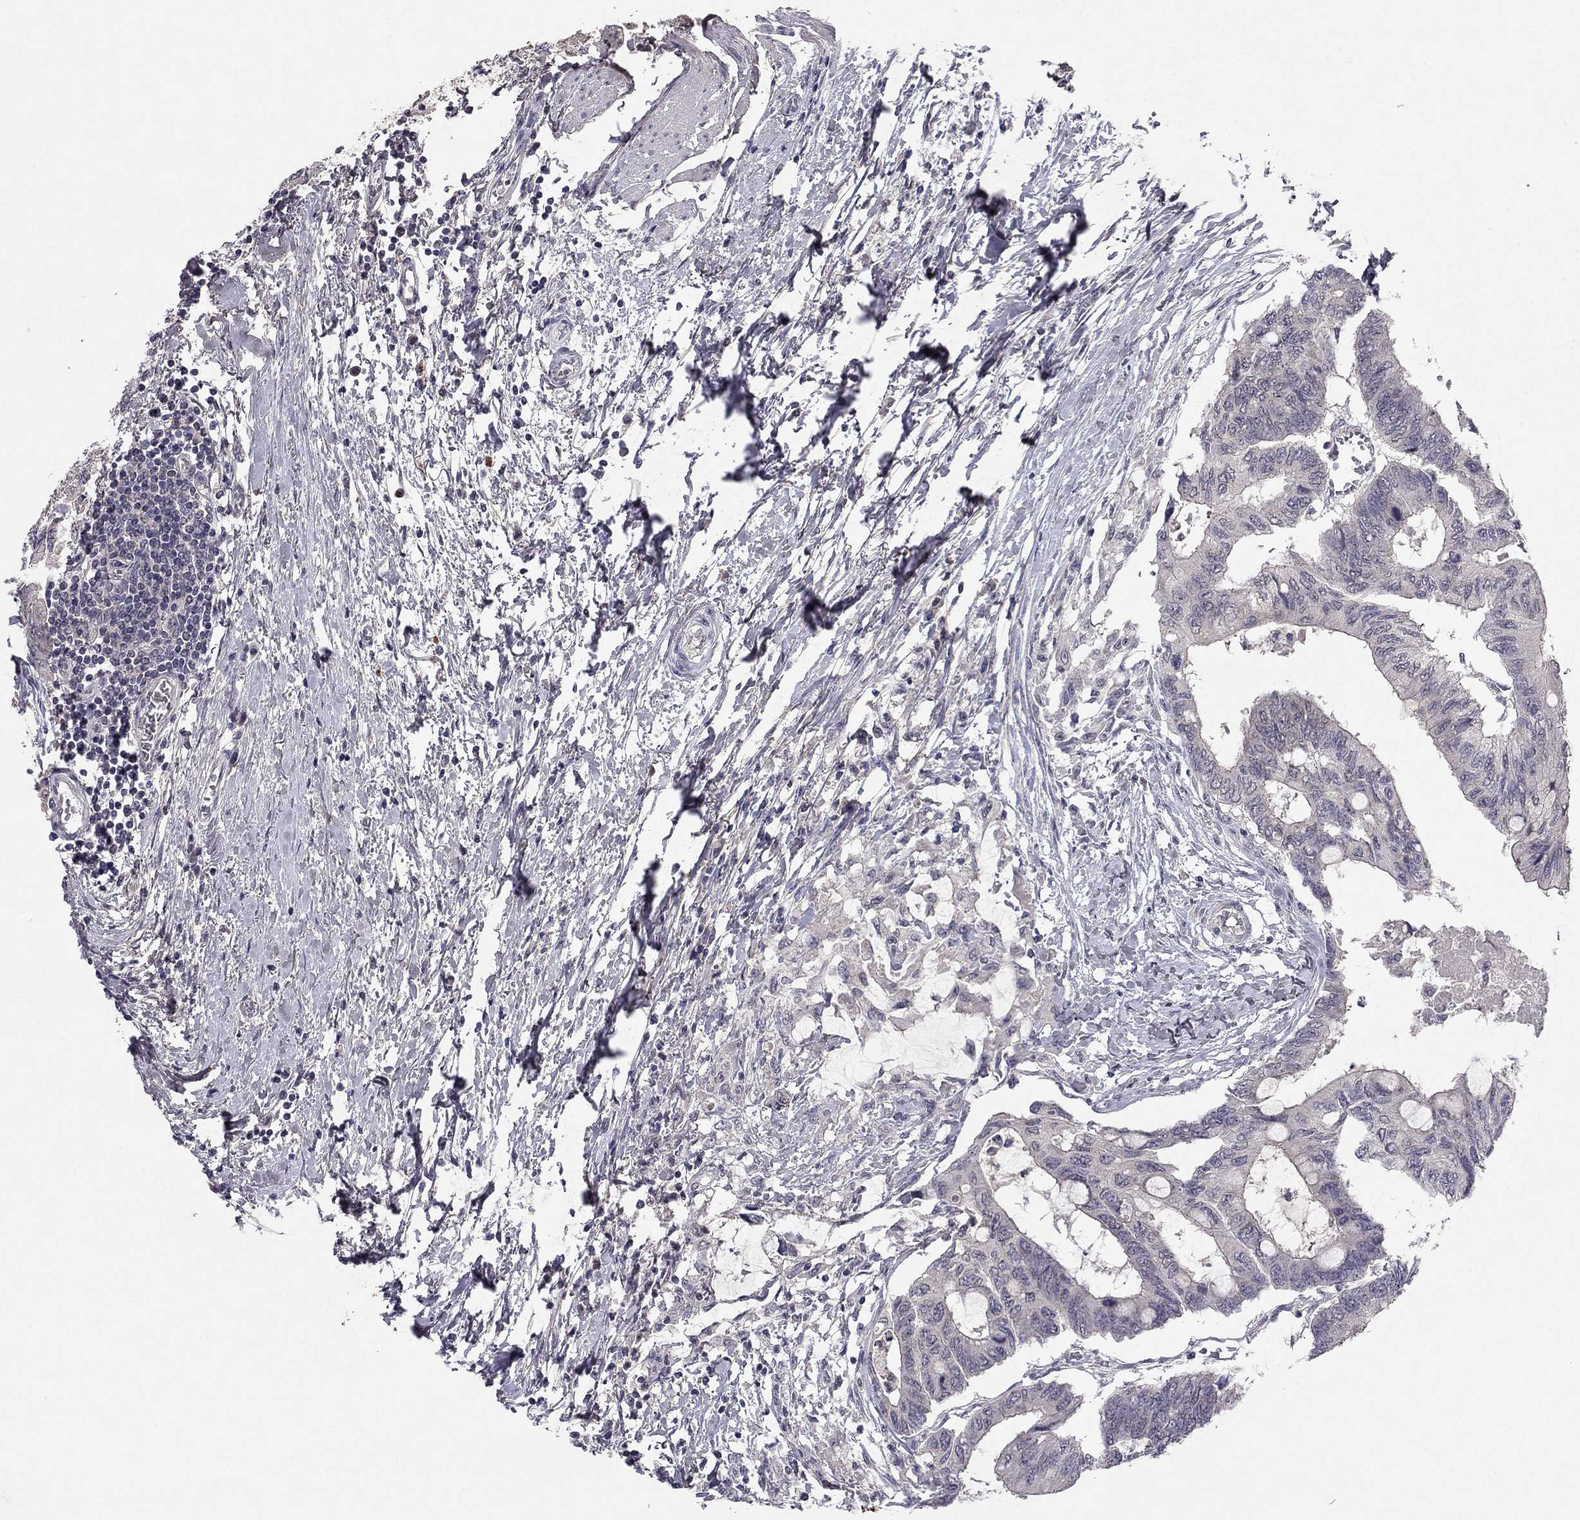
{"staining": {"intensity": "negative", "quantity": "none", "location": "none"}, "tissue": "colorectal cancer", "cell_type": "Tumor cells", "image_type": "cancer", "snomed": [{"axis": "morphology", "description": "Normal tissue, NOS"}, {"axis": "morphology", "description": "Adenocarcinoma, NOS"}, {"axis": "topography", "description": "Rectum"}, {"axis": "topography", "description": "Peripheral nerve tissue"}], "caption": "A high-resolution image shows IHC staining of colorectal cancer, which demonstrates no significant expression in tumor cells.", "gene": "ESR2", "patient": {"sex": "male", "age": 92}}